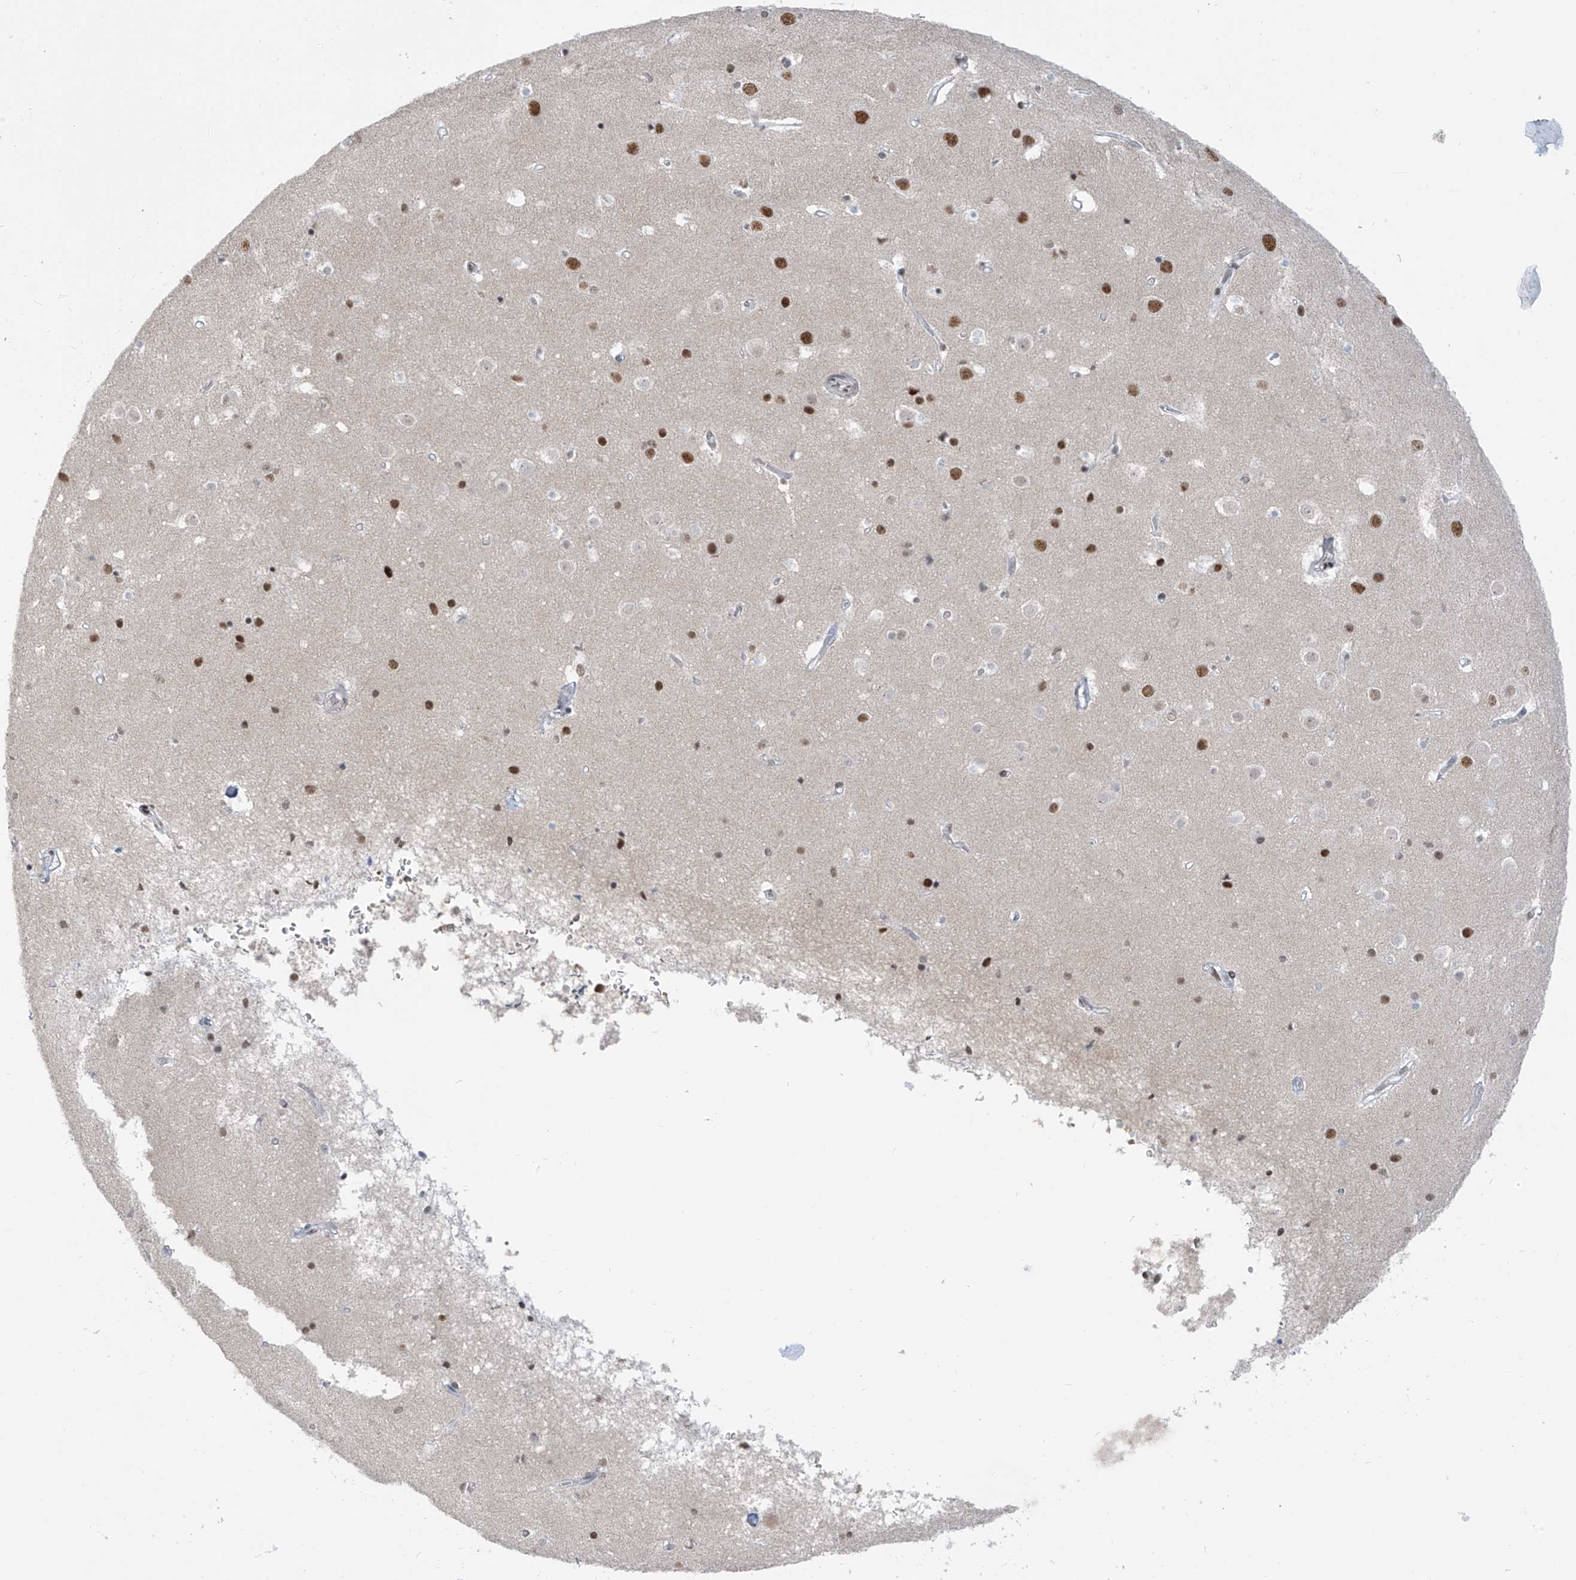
{"staining": {"intensity": "negative", "quantity": "none", "location": "none"}, "tissue": "cerebral cortex", "cell_type": "Endothelial cells", "image_type": "normal", "snomed": [{"axis": "morphology", "description": "Normal tissue, NOS"}, {"axis": "topography", "description": "Cerebral cortex"}], "caption": "Immunohistochemical staining of benign cerebral cortex reveals no significant expression in endothelial cells. (DAB IHC visualized using brightfield microscopy, high magnification).", "gene": "MCM9", "patient": {"sex": "male", "age": 54}}